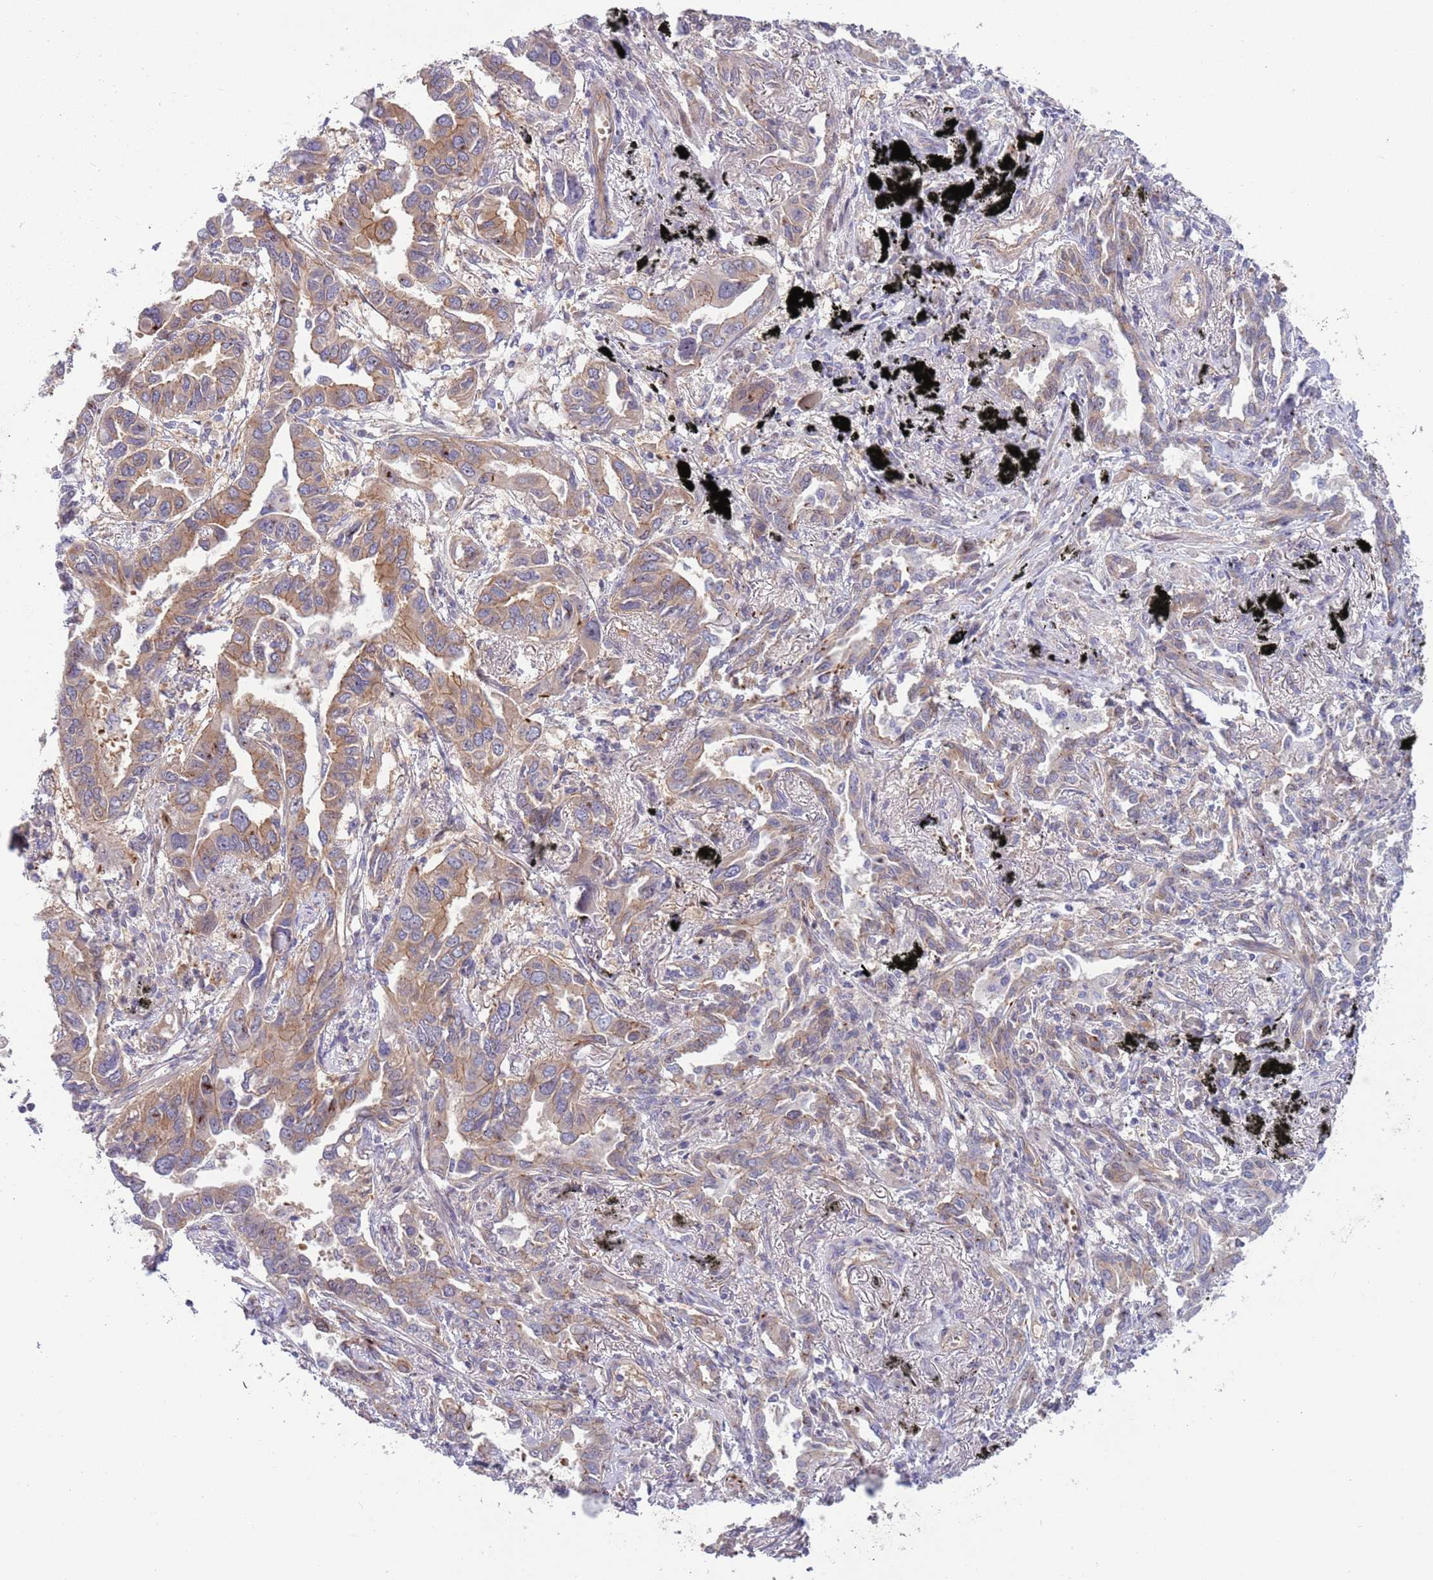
{"staining": {"intensity": "moderate", "quantity": "25%-75%", "location": "cytoplasmic/membranous"}, "tissue": "lung cancer", "cell_type": "Tumor cells", "image_type": "cancer", "snomed": [{"axis": "morphology", "description": "Adenocarcinoma, NOS"}, {"axis": "topography", "description": "Lung"}], "caption": "Immunohistochemistry staining of lung cancer, which exhibits medium levels of moderate cytoplasmic/membranous positivity in about 25%-75% of tumor cells indicating moderate cytoplasmic/membranous protein positivity. The staining was performed using DAB (brown) for protein detection and nuclei were counterstained in hematoxylin (blue).", "gene": "ITGB6", "patient": {"sex": "male", "age": 67}}